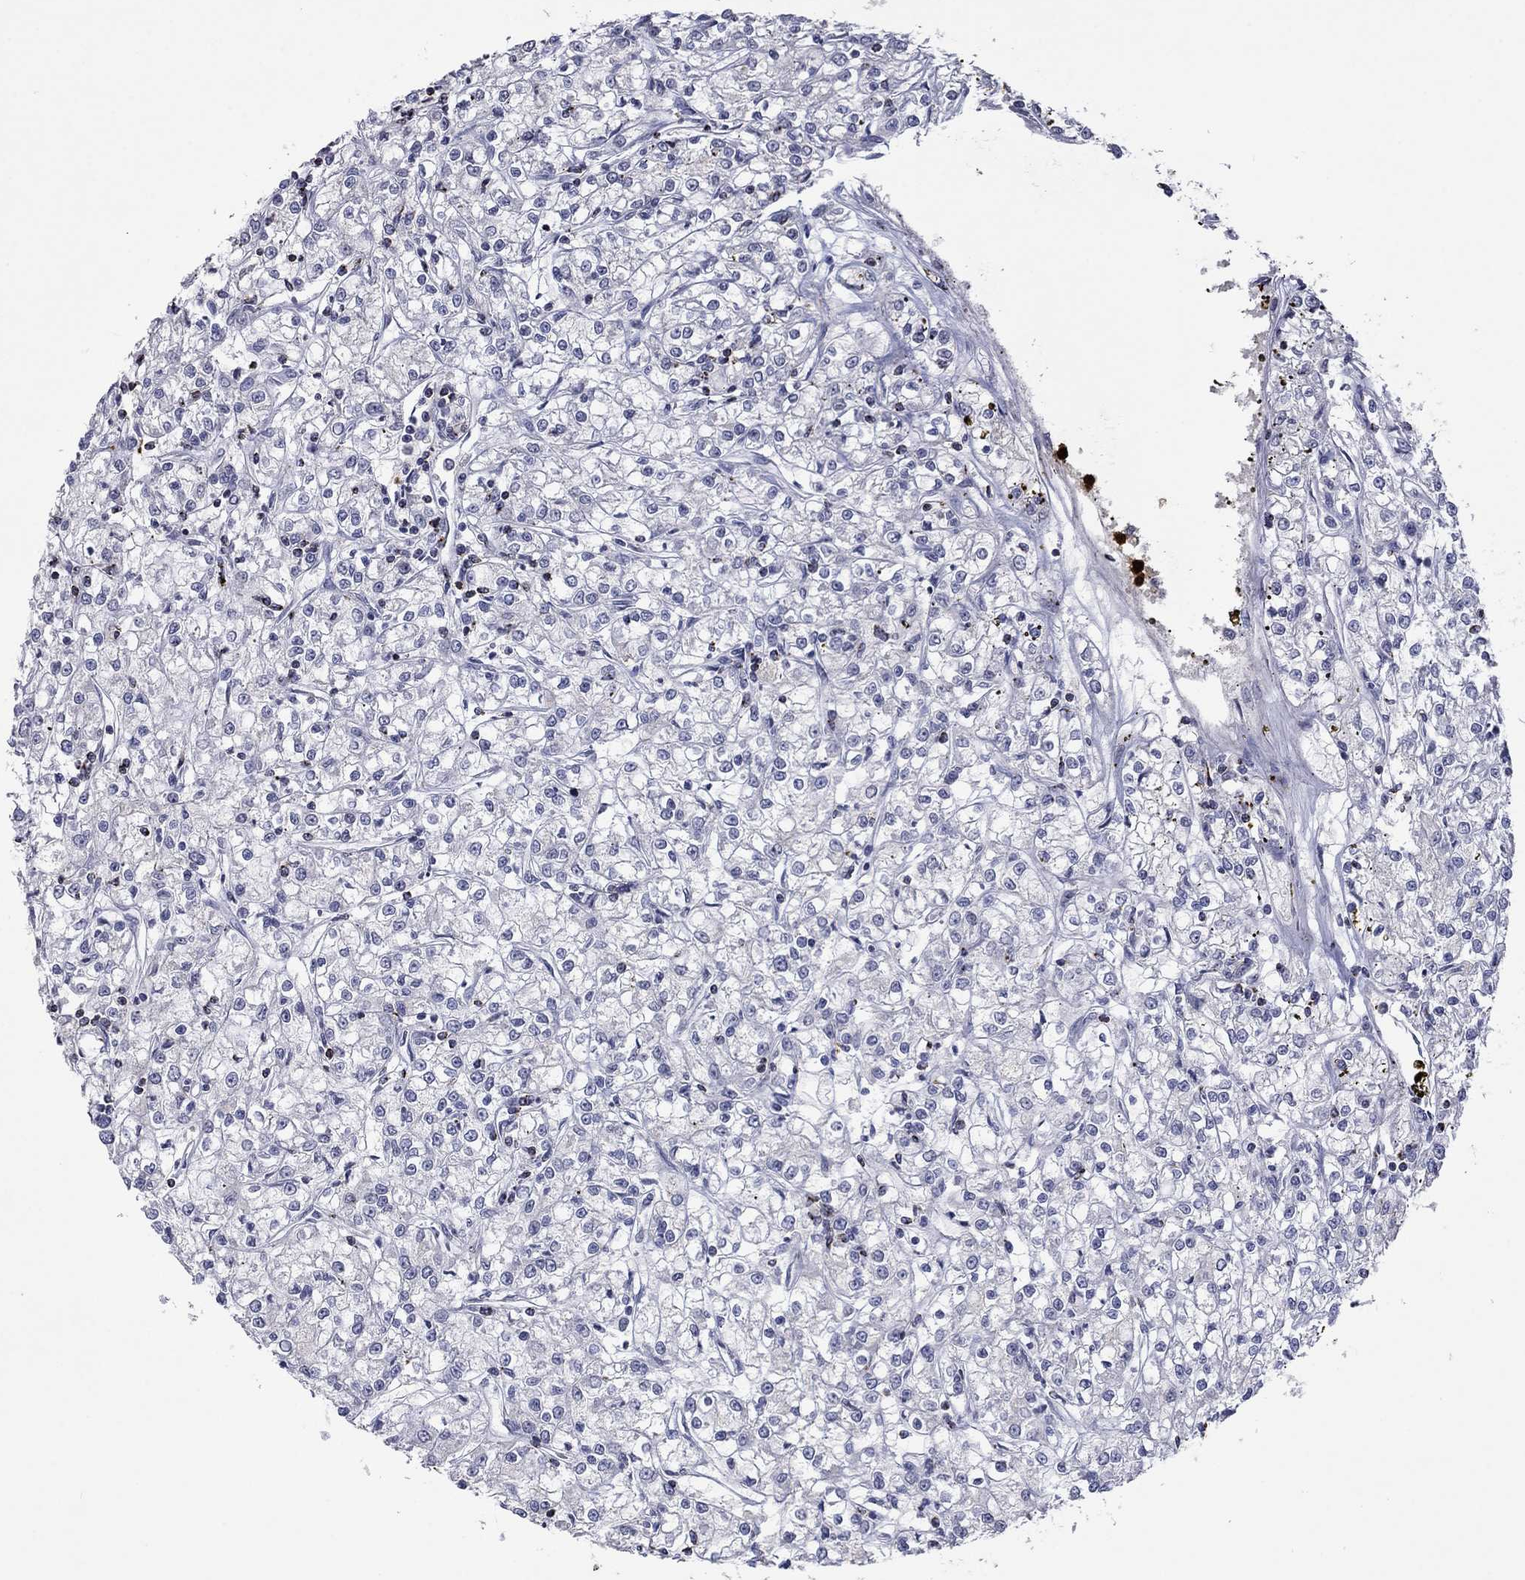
{"staining": {"intensity": "negative", "quantity": "none", "location": "none"}, "tissue": "renal cancer", "cell_type": "Tumor cells", "image_type": "cancer", "snomed": [{"axis": "morphology", "description": "Adenocarcinoma, NOS"}, {"axis": "topography", "description": "Kidney"}], "caption": "An IHC histopathology image of renal cancer (adenocarcinoma) is shown. There is no staining in tumor cells of renal cancer (adenocarcinoma).", "gene": "CCL5", "patient": {"sex": "female", "age": 59}}